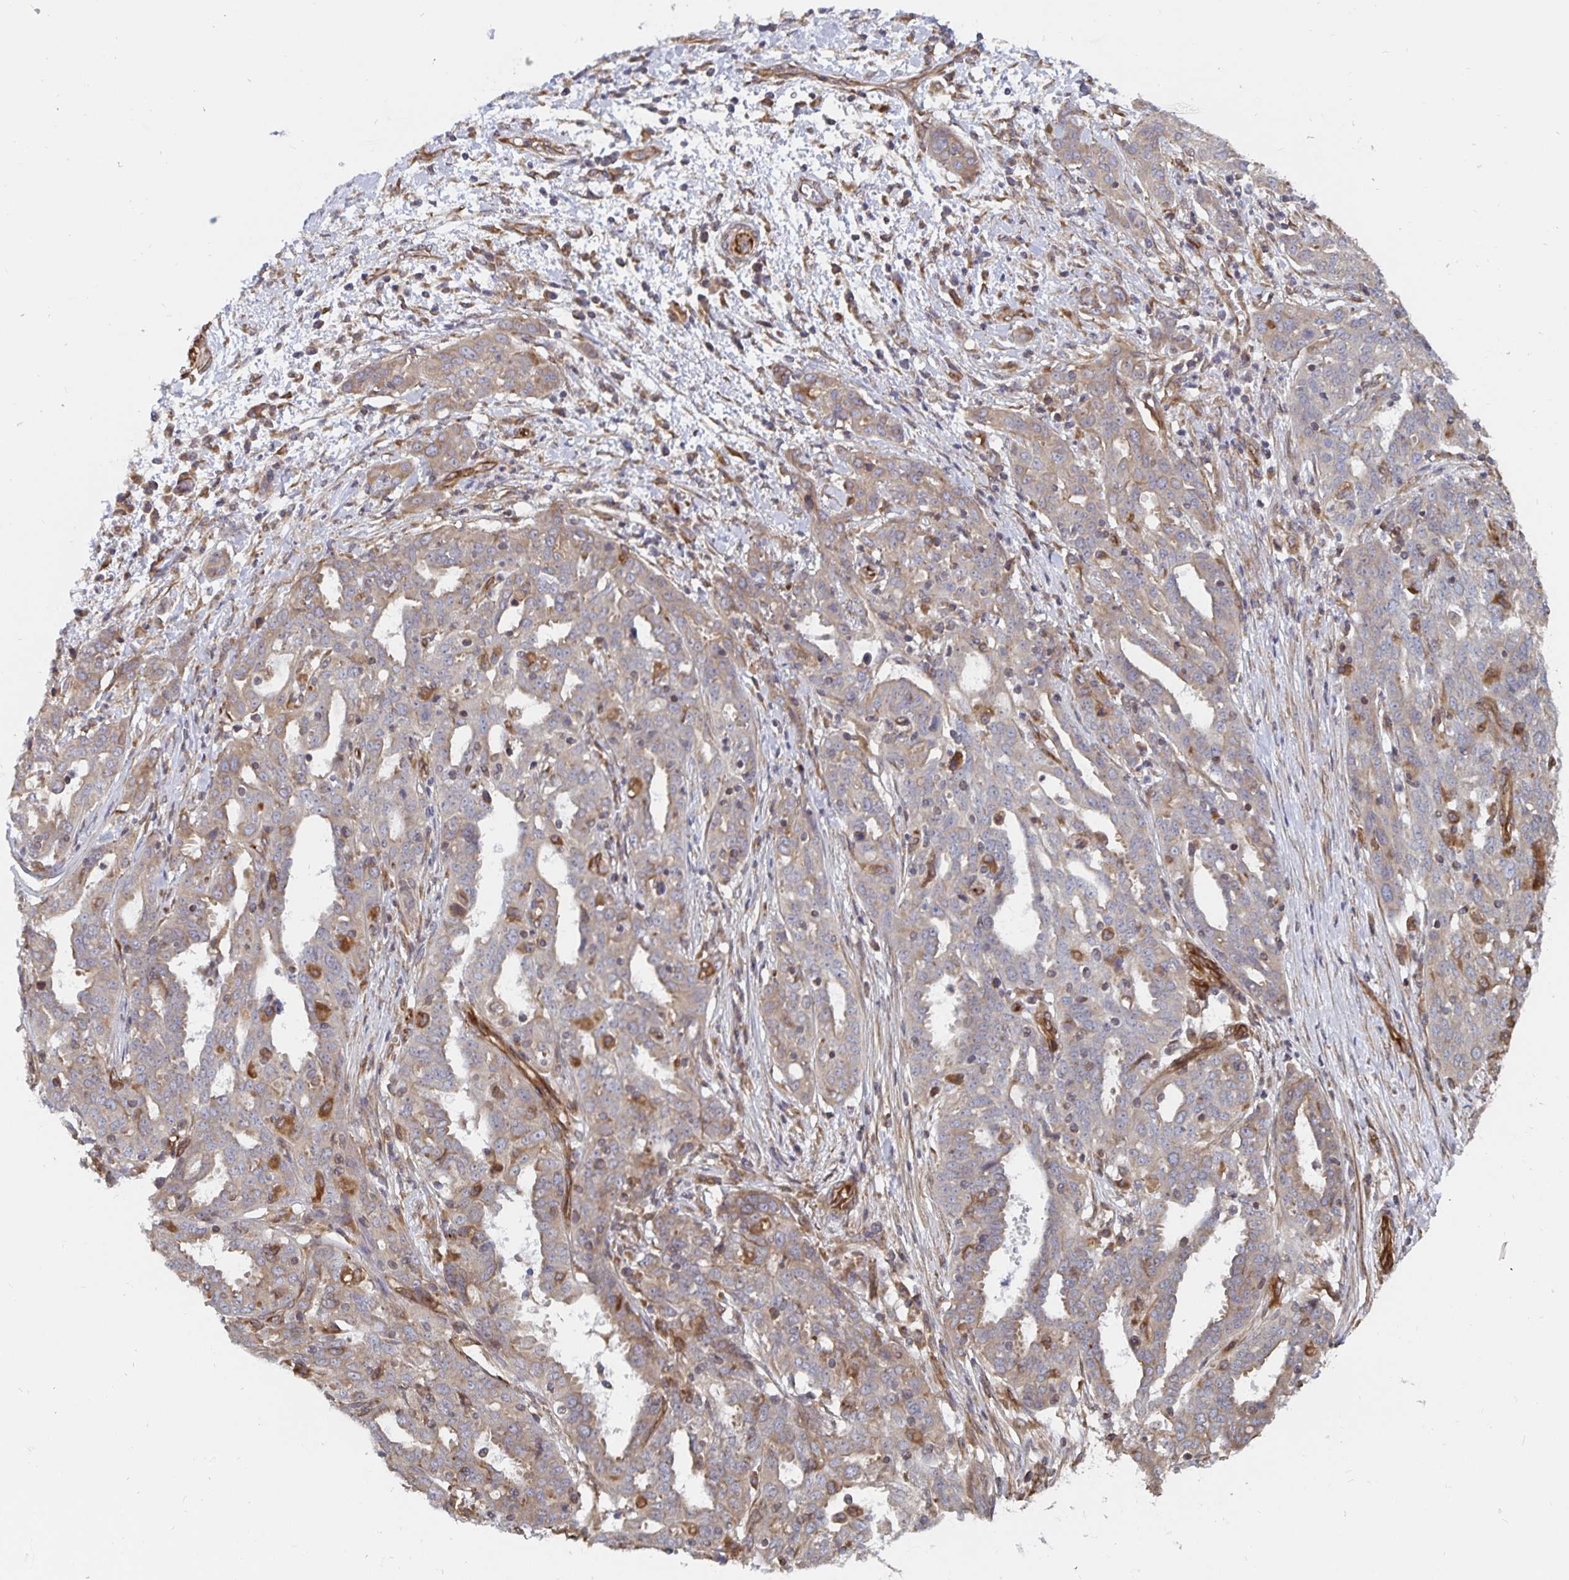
{"staining": {"intensity": "weak", "quantity": "25%-75%", "location": "cytoplasmic/membranous"}, "tissue": "ovarian cancer", "cell_type": "Tumor cells", "image_type": "cancer", "snomed": [{"axis": "morphology", "description": "Cystadenocarcinoma, serous, NOS"}, {"axis": "topography", "description": "Ovary"}], "caption": "Ovarian cancer (serous cystadenocarcinoma) was stained to show a protein in brown. There is low levels of weak cytoplasmic/membranous staining in about 25%-75% of tumor cells.", "gene": "BCAP29", "patient": {"sex": "female", "age": 67}}